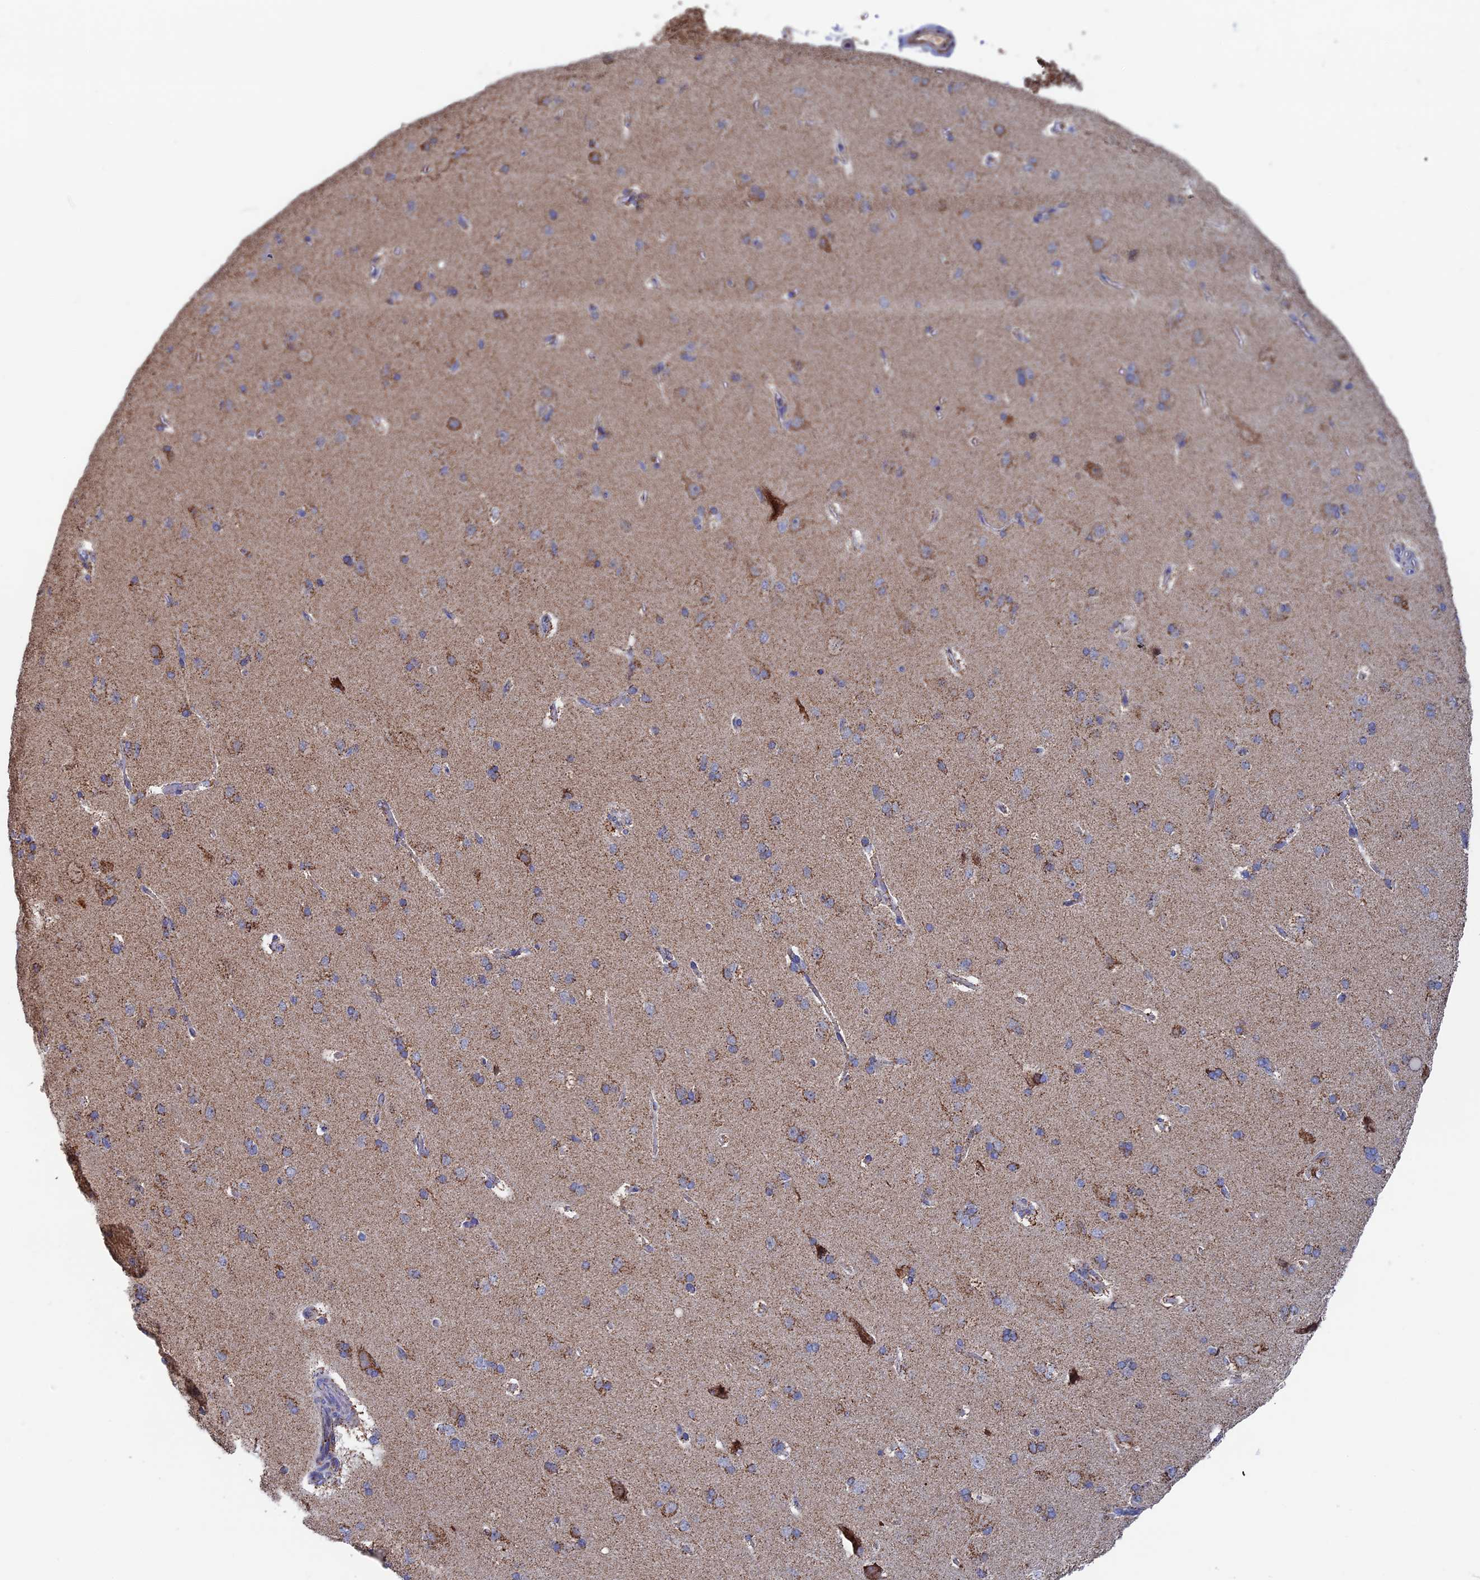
{"staining": {"intensity": "negative", "quantity": "none", "location": "none"}, "tissue": "cerebral cortex", "cell_type": "Endothelial cells", "image_type": "normal", "snomed": [{"axis": "morphology", "description": "Normal tissue, NOS"}, {"axis": "topography", "description": "Cerebral cortex"}], "caption": "IHC of normal human cerebral cortex reveals no expression in endothelial cells.", "gene": "SEC24D", "patient": {"sex": "male", "age": 62}}